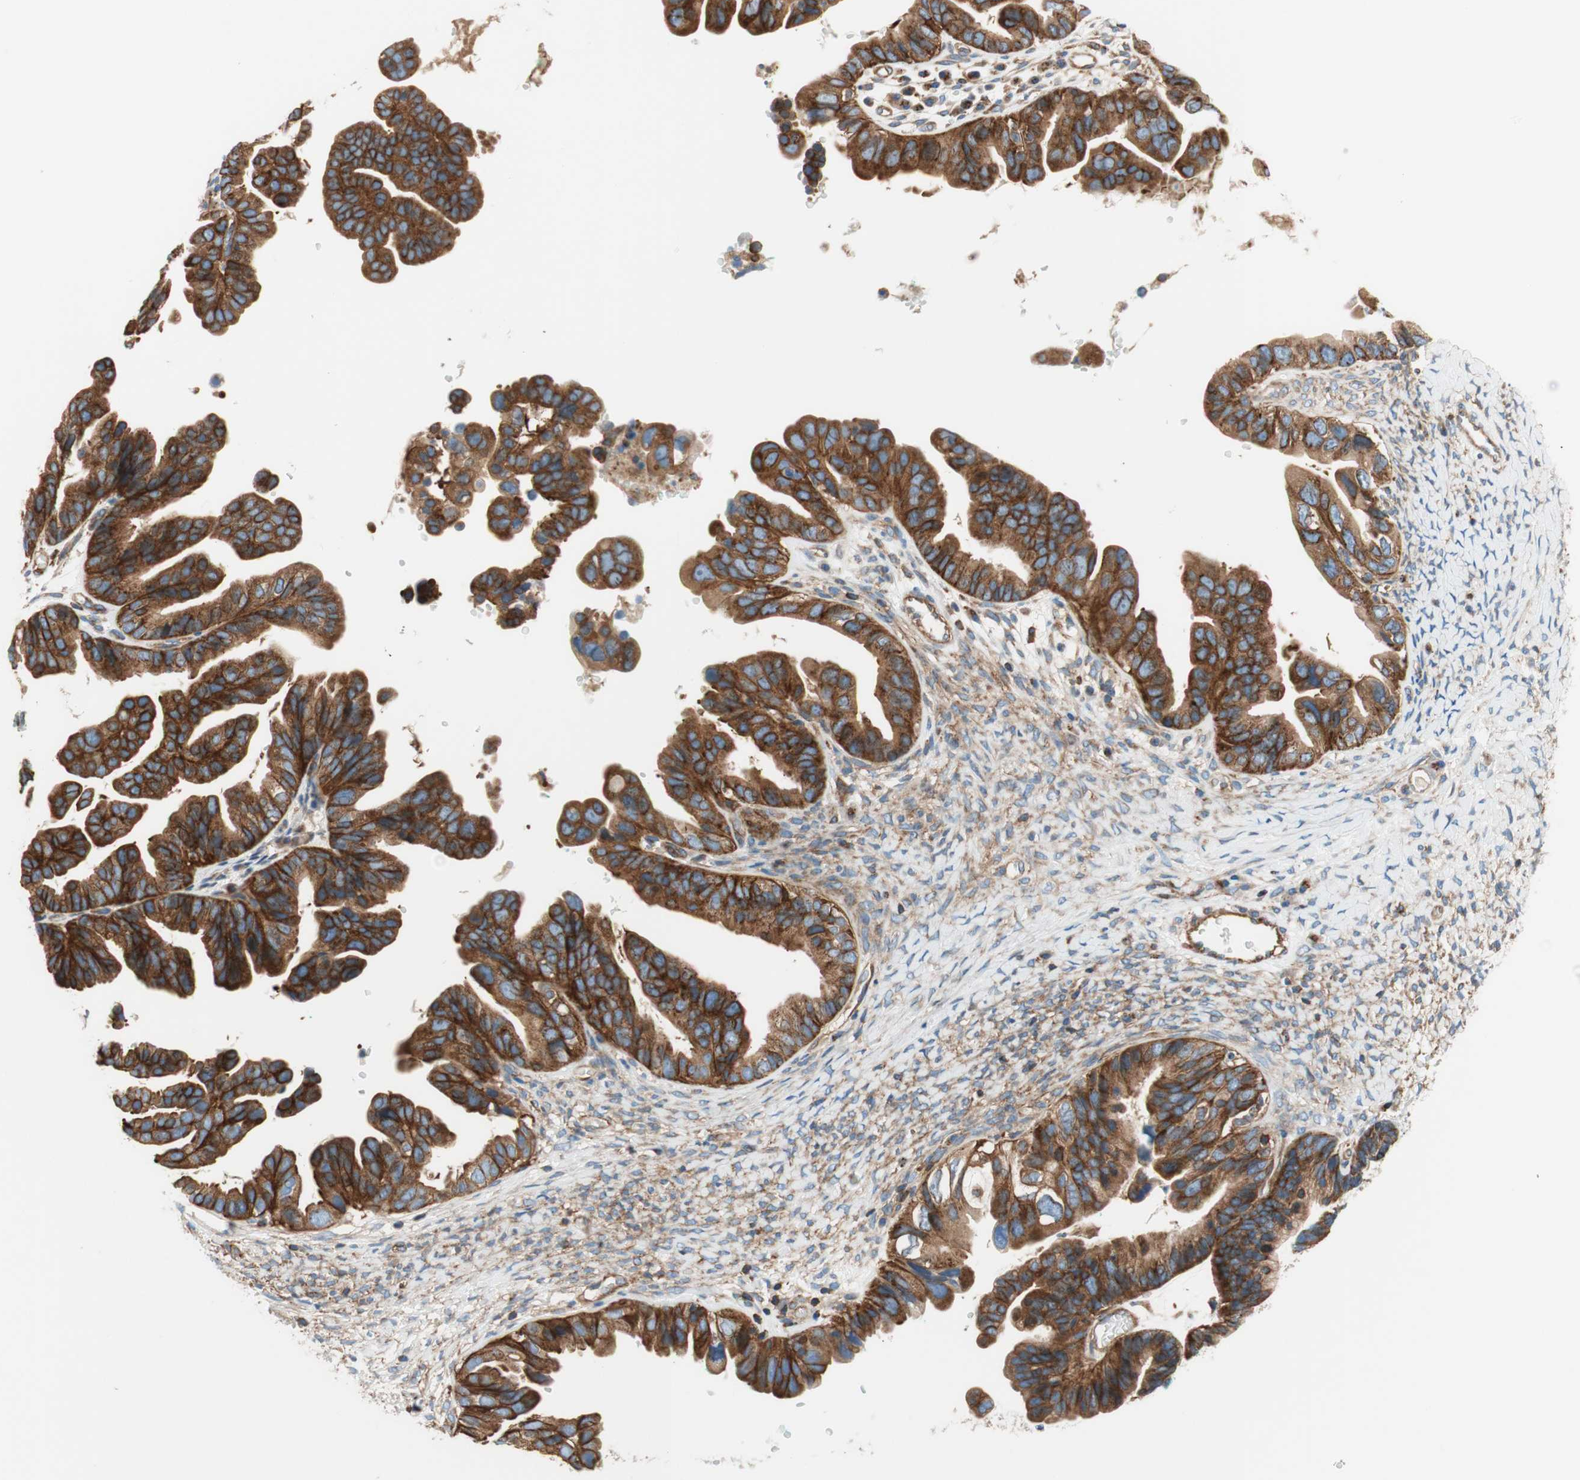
{"staining": {"intensity": "strong", "quantity": ">75%", "location": "cytoplasmic/membranous"}, "tissue": "ovarian cancer", "cell_type": "Tumor cells", "image_type": "cancer", "snomed": [{"axis": "morphology", "description": "Cystadenocarcinoma, serous, NOS"}, {"axis": "topography", "description": "Ovary"}], "caption": "Protein expression analysis of ovarian serous cystadenocarcinoma demonstrates strong cytoplasmic/membranous expression in approximately >75% of tumor cells.", "gene": "VPS26A", "patient": {"sex": "female", "age": 56}}